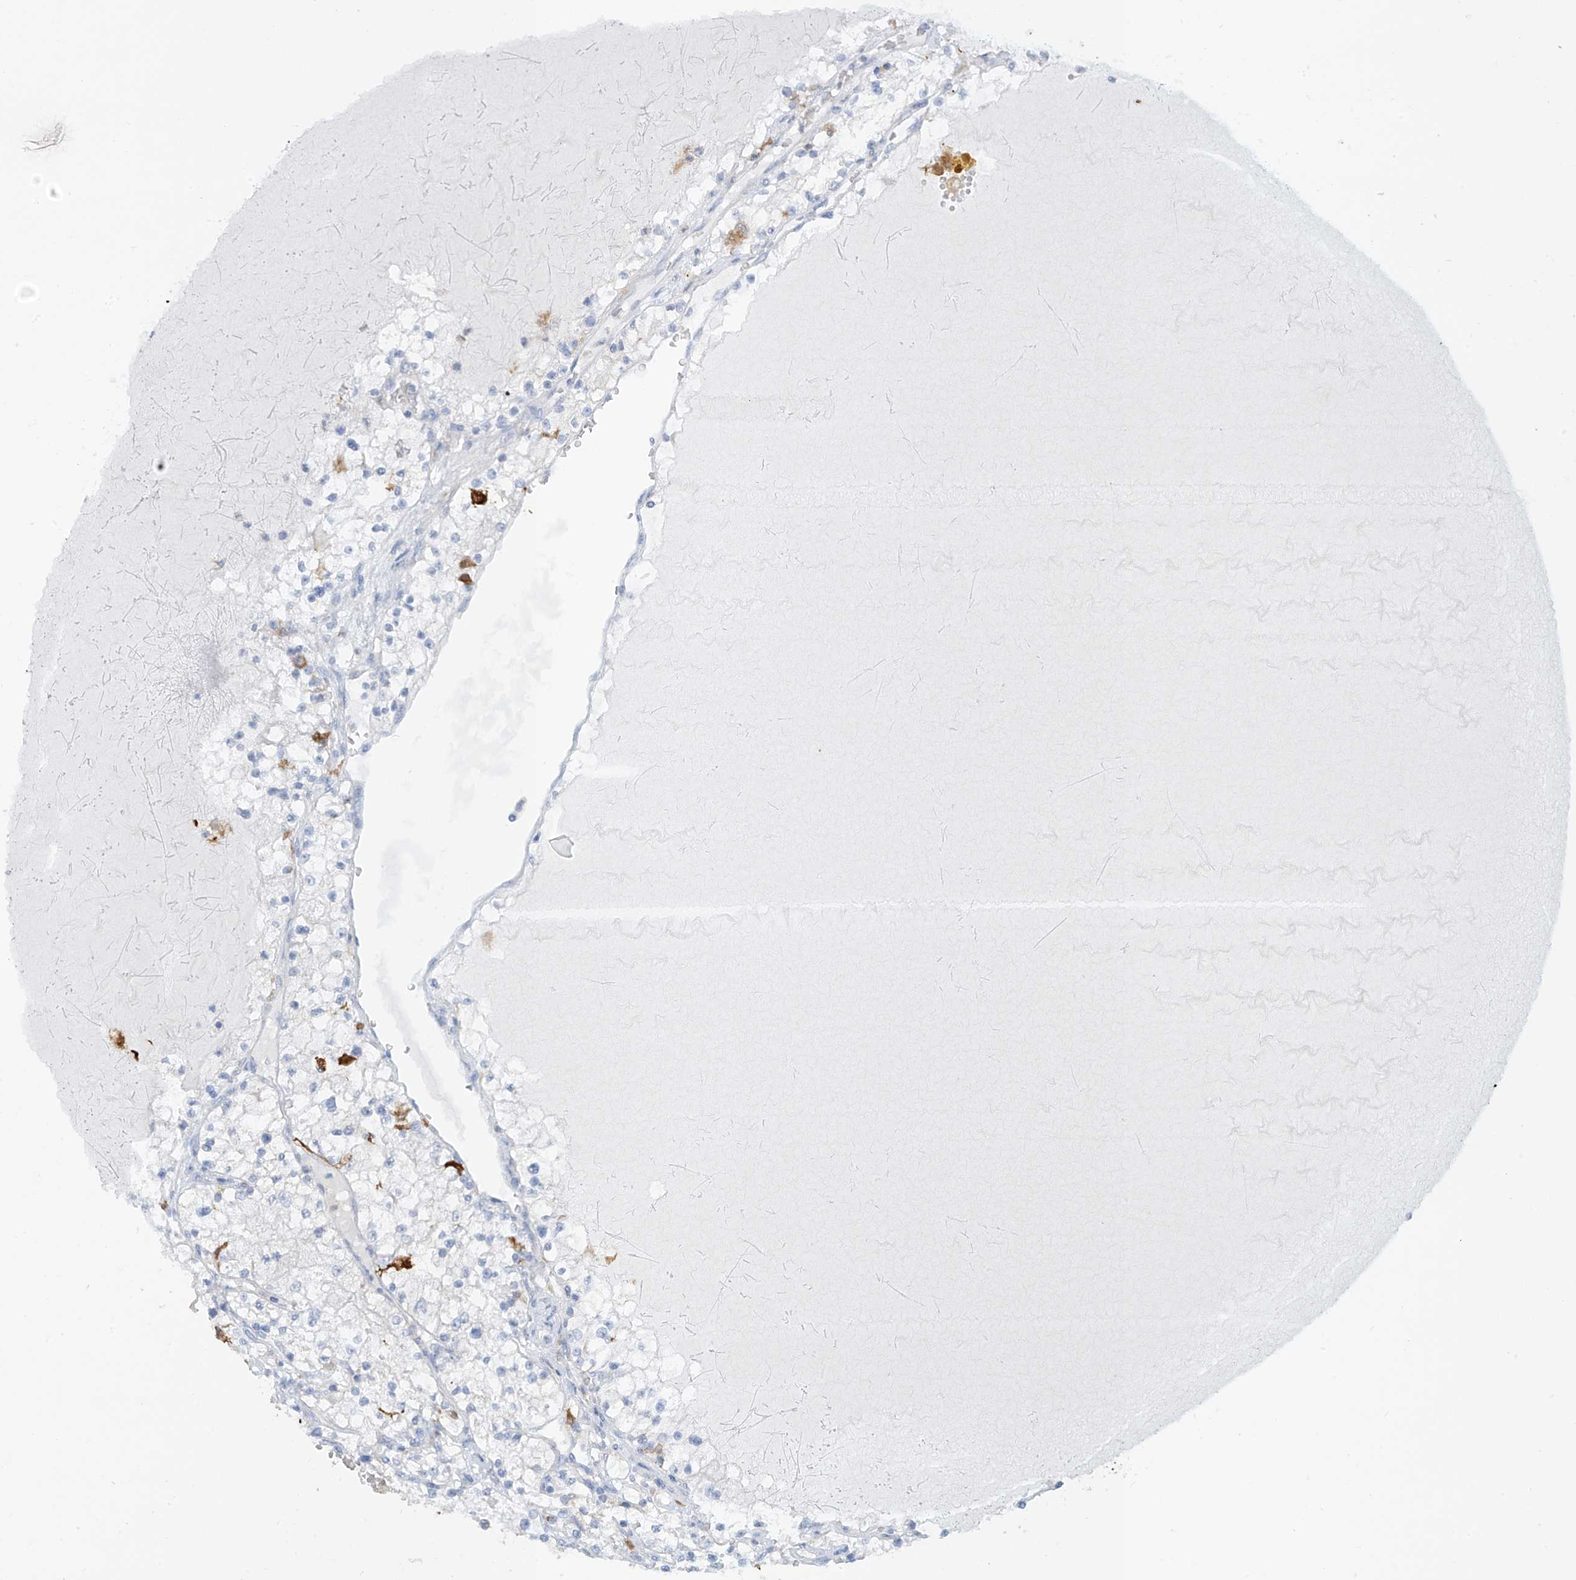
{"staining": {"intensity": "negative", "quantity": "none", "location": "none"}, "tissue": "renal cancer", "cell_type": "Tumor cells", "image_type": "cancer", "snomed": [{"axis": "morphology", "description": "Normal tissue, NOS"}, {"axis": "morphology", "description": "Adenocarcinoma, NOS"}, {"axis": "topography", "description": "Kidney"}], "caption": "IHC micrograph of neoplastic tissue: renal cancer stained with DAB (3,3'-diaminobenzidine) exhibits no significant protein positivity in tumor cells.", "gene": "TRMT2B", "patient": {"sex": "male", "age": 68}}